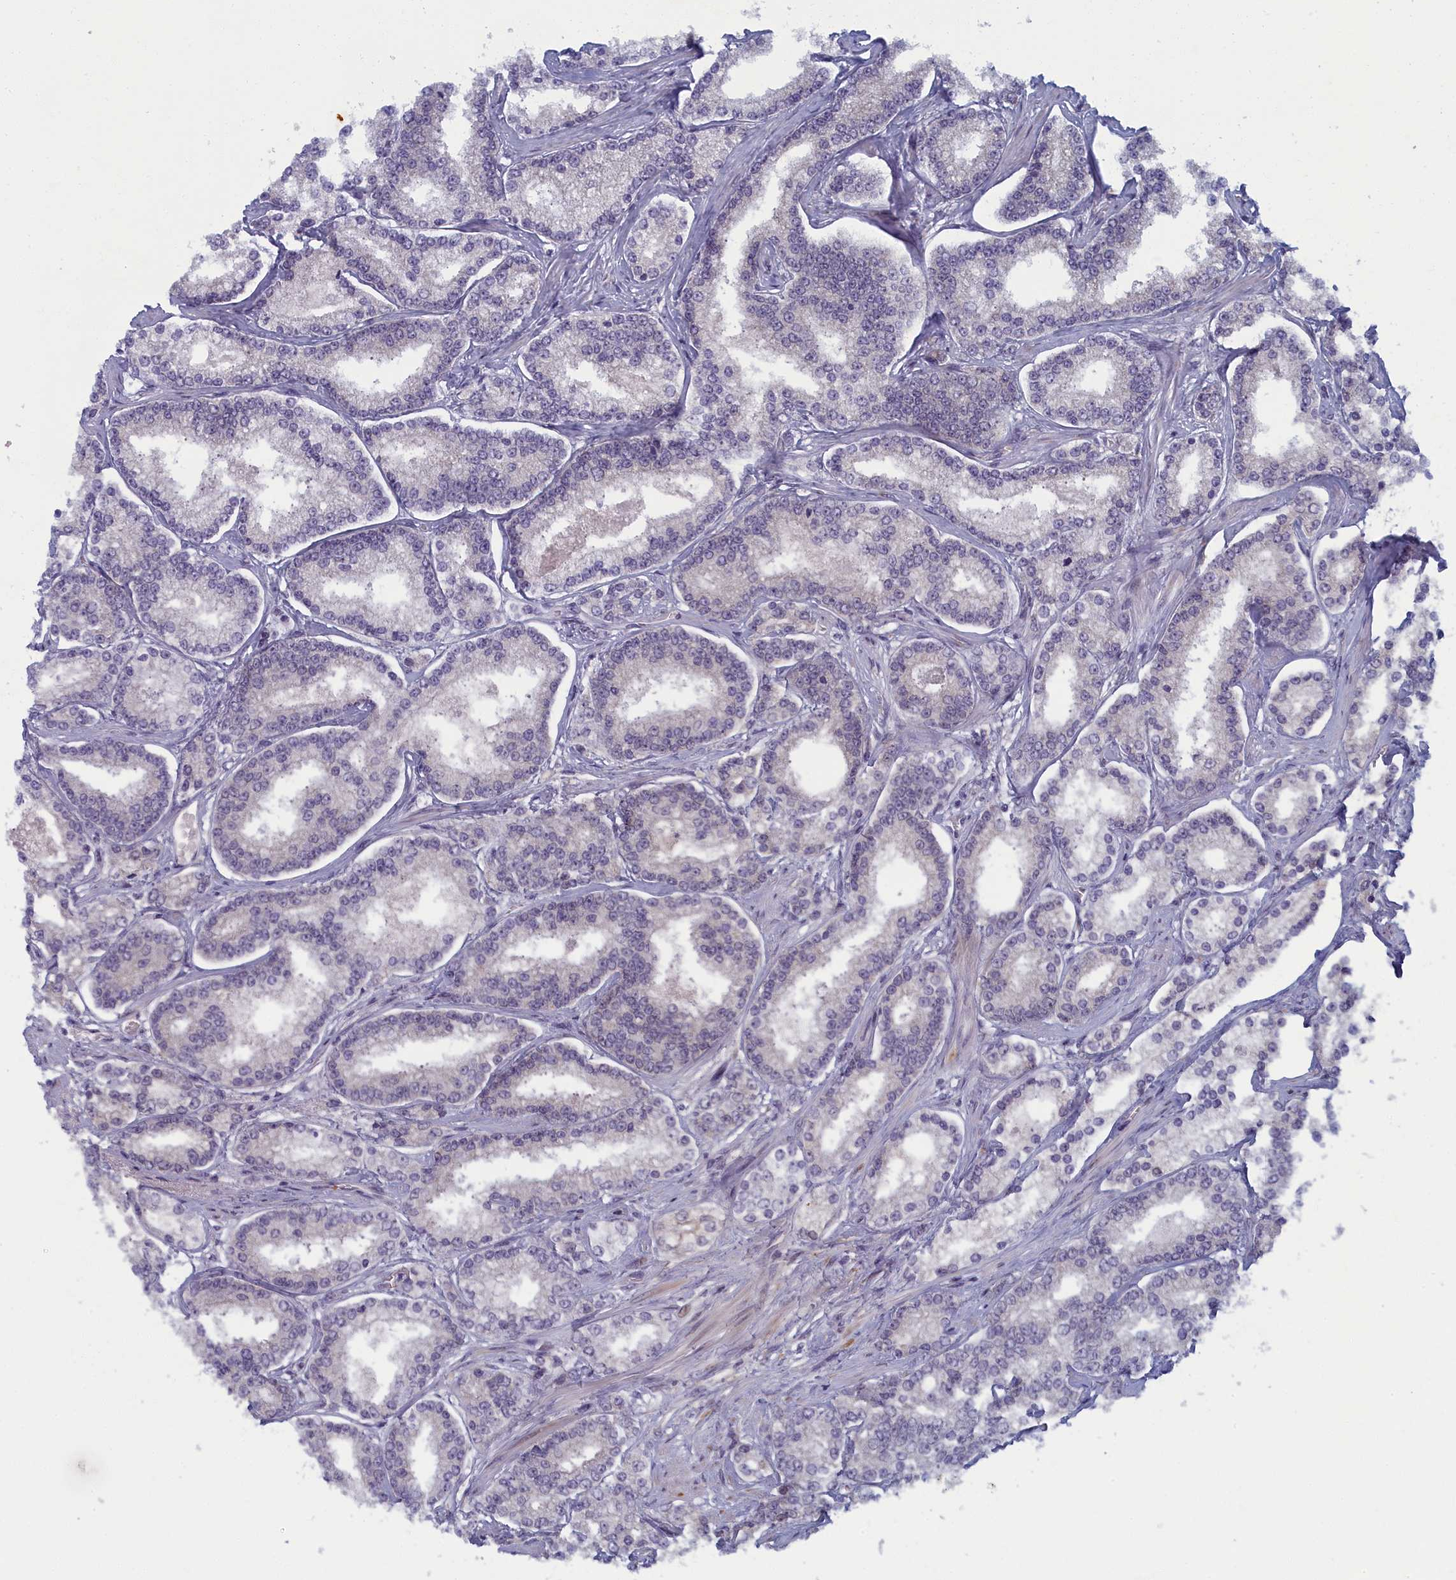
{"staining": {"intensity": "negative", "quantity": "none", "location": "none"}, "tissue": "prostate cancer", "cell_type": "Tumor cells", "image_type": "cancer", "snomed": [{"axis": "morphology", "description": "Normal tissue, NOS"}, {"axis": "morphology", "description": "Adenocarcinoma, High grade"}, {"axis": "topography", "description": "Prostate"}], "caption": "Prostate adenocarcinoma (high-grade) stained for a protein using IHC demonstrates no positivity tumor cells.", "gene": "DNAJC17", "patient": {"sex": "male", "age": 83}}